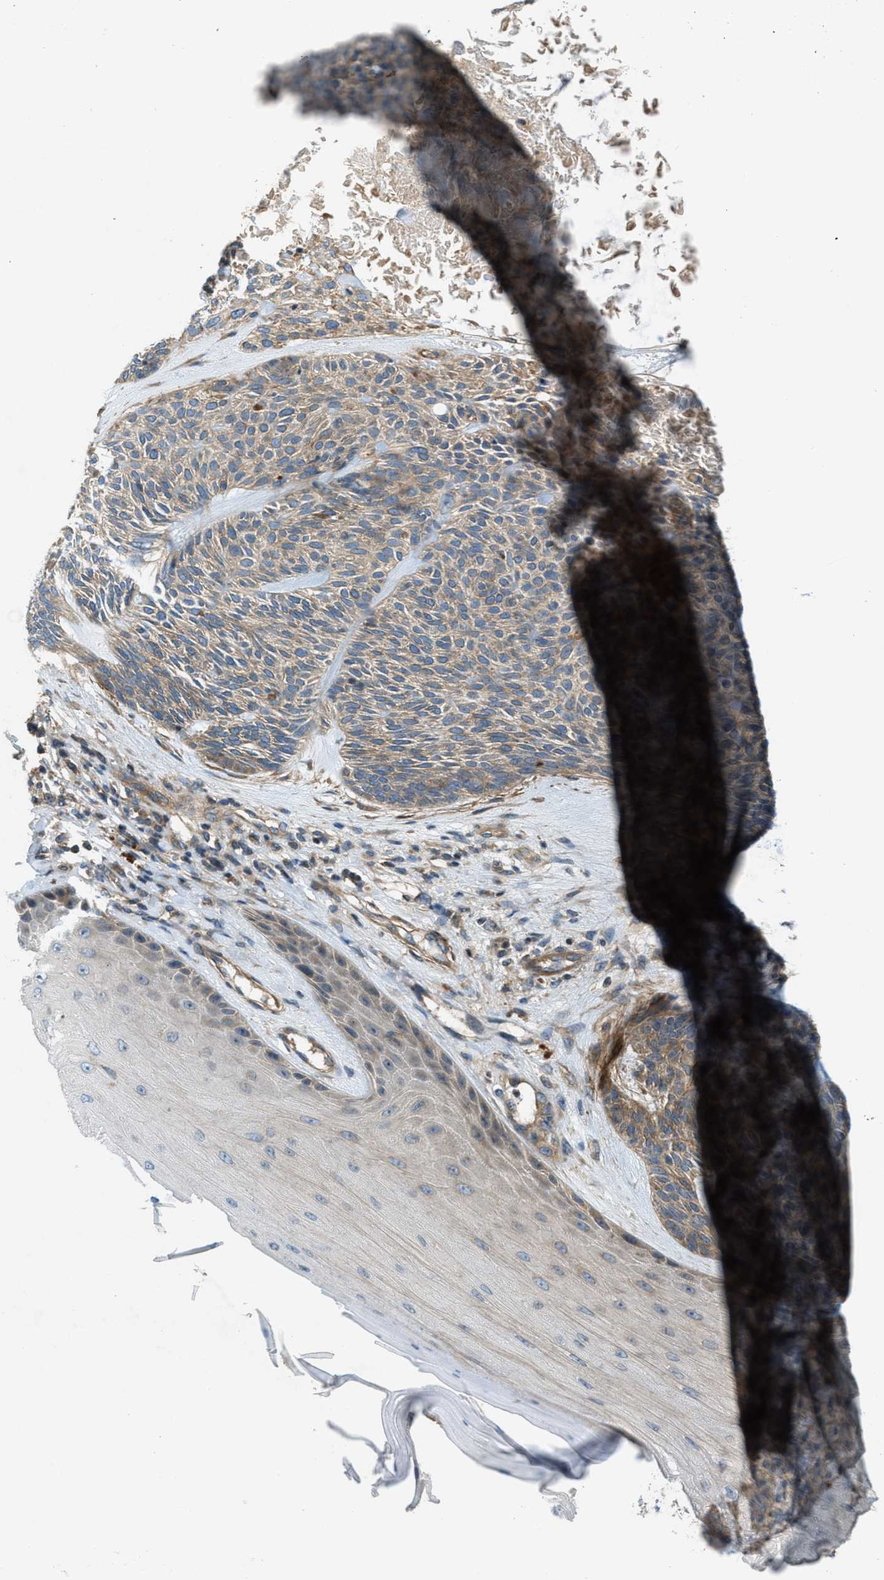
{"staining": {"intensity": "moderate", "quantity": ">75%", "location": "cytoplasmic/membranous"}, "tissue": "skin cancer", "cell_type": "Tumor cells", "image_type": "cancer", "snomed": [{"axis": "morphology", "description": "Basal cell carcinoma"}, {"axis": "topography", "description": "Skin"}], "caption": "Skin cancer (basal cell carcinoma) tissue displays moderate cytoplasmic/membranous staining in about >75% of tumor cells", "gene": "VEZT", "patient": {"sex": "male", "age": 55}}